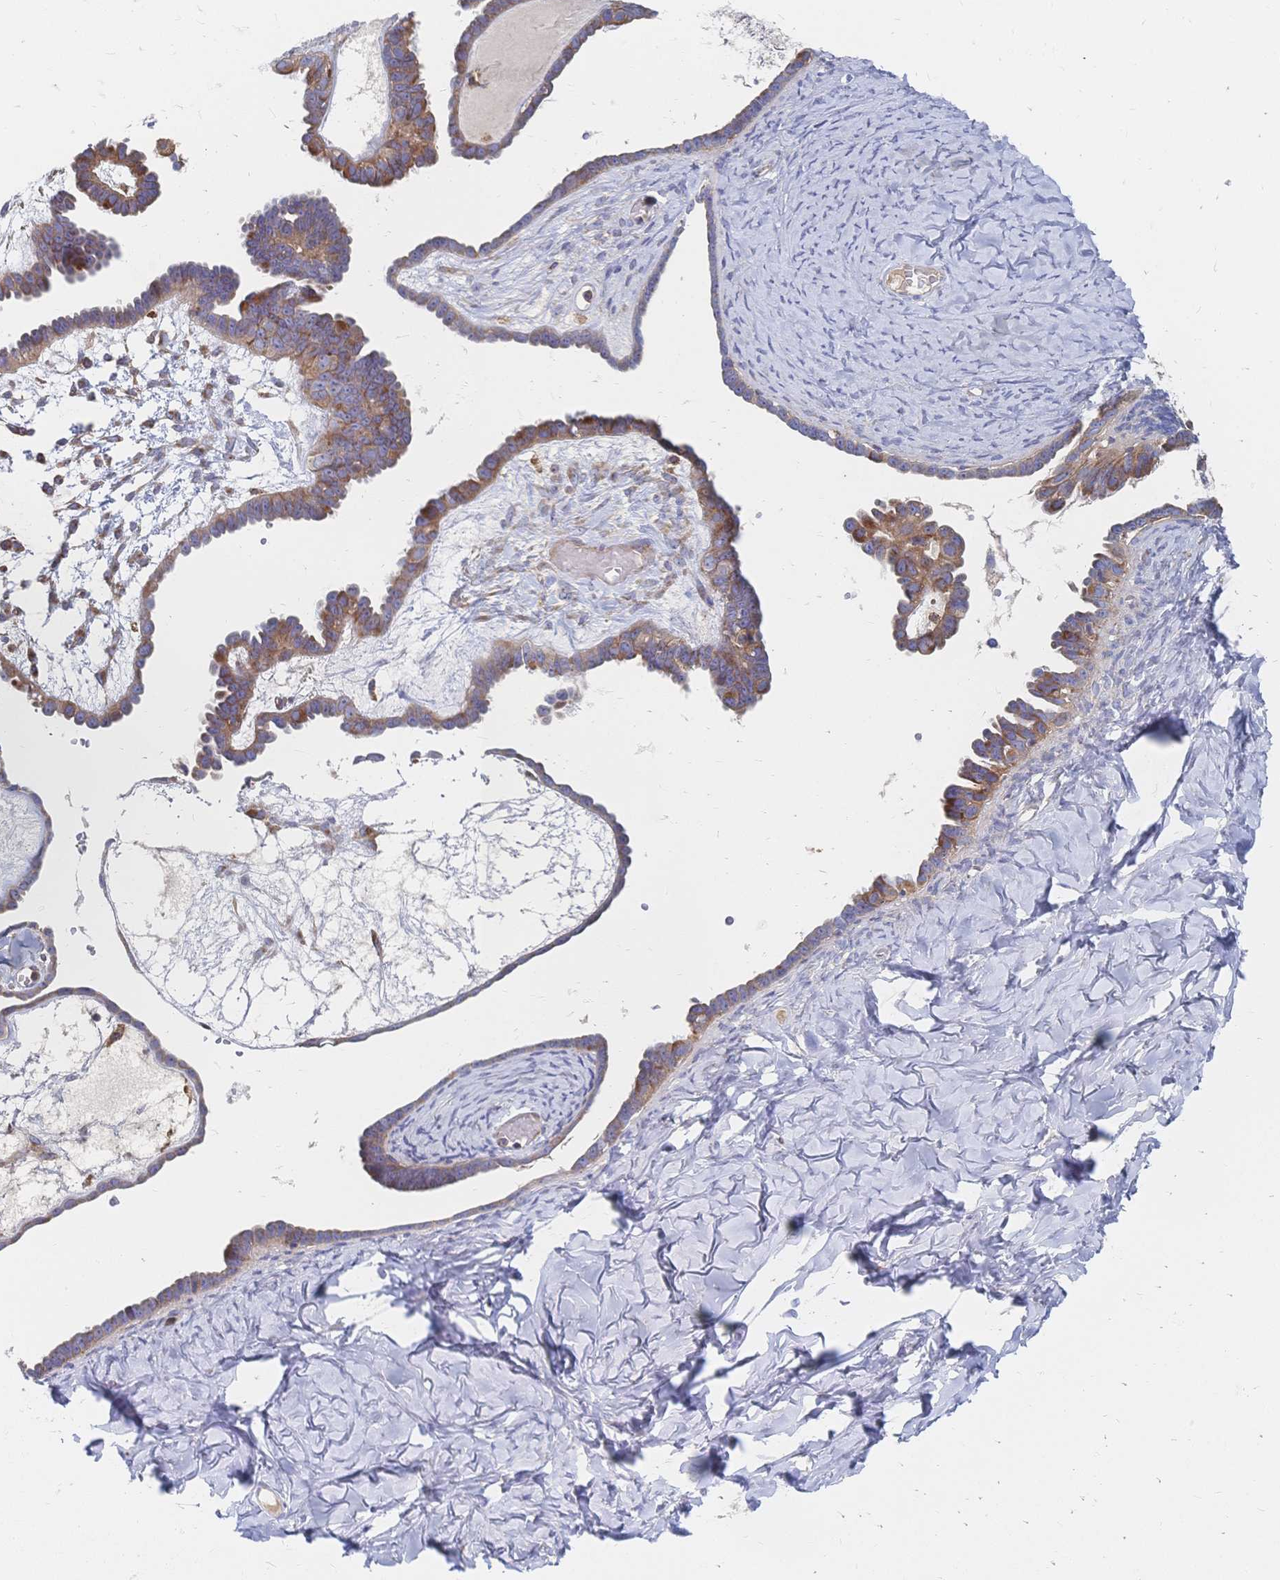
{"staining": {"intensity": "moderate", "quantity": ">75%", "location": "cytoplasmic/membranous"}, "tissue": "ovarian cancer", "cell_type": "Tumor cells", "image_type": "cancer", "snomed": [{"axis": "morphology", "description": "Cystadenocarcinoma, serous, NOS"}, {"axis": "topography", "description": "Ovary"}], "caption": "Human serous cystadenocarcinoma (ovarian) stained with a brown dye demonstrates moderate cytoplasmic/membranous positive positivity in approximately >75% of tumor cells.", "gene": "SORBS1", "patient": {"sex": "female", "age": 69}}